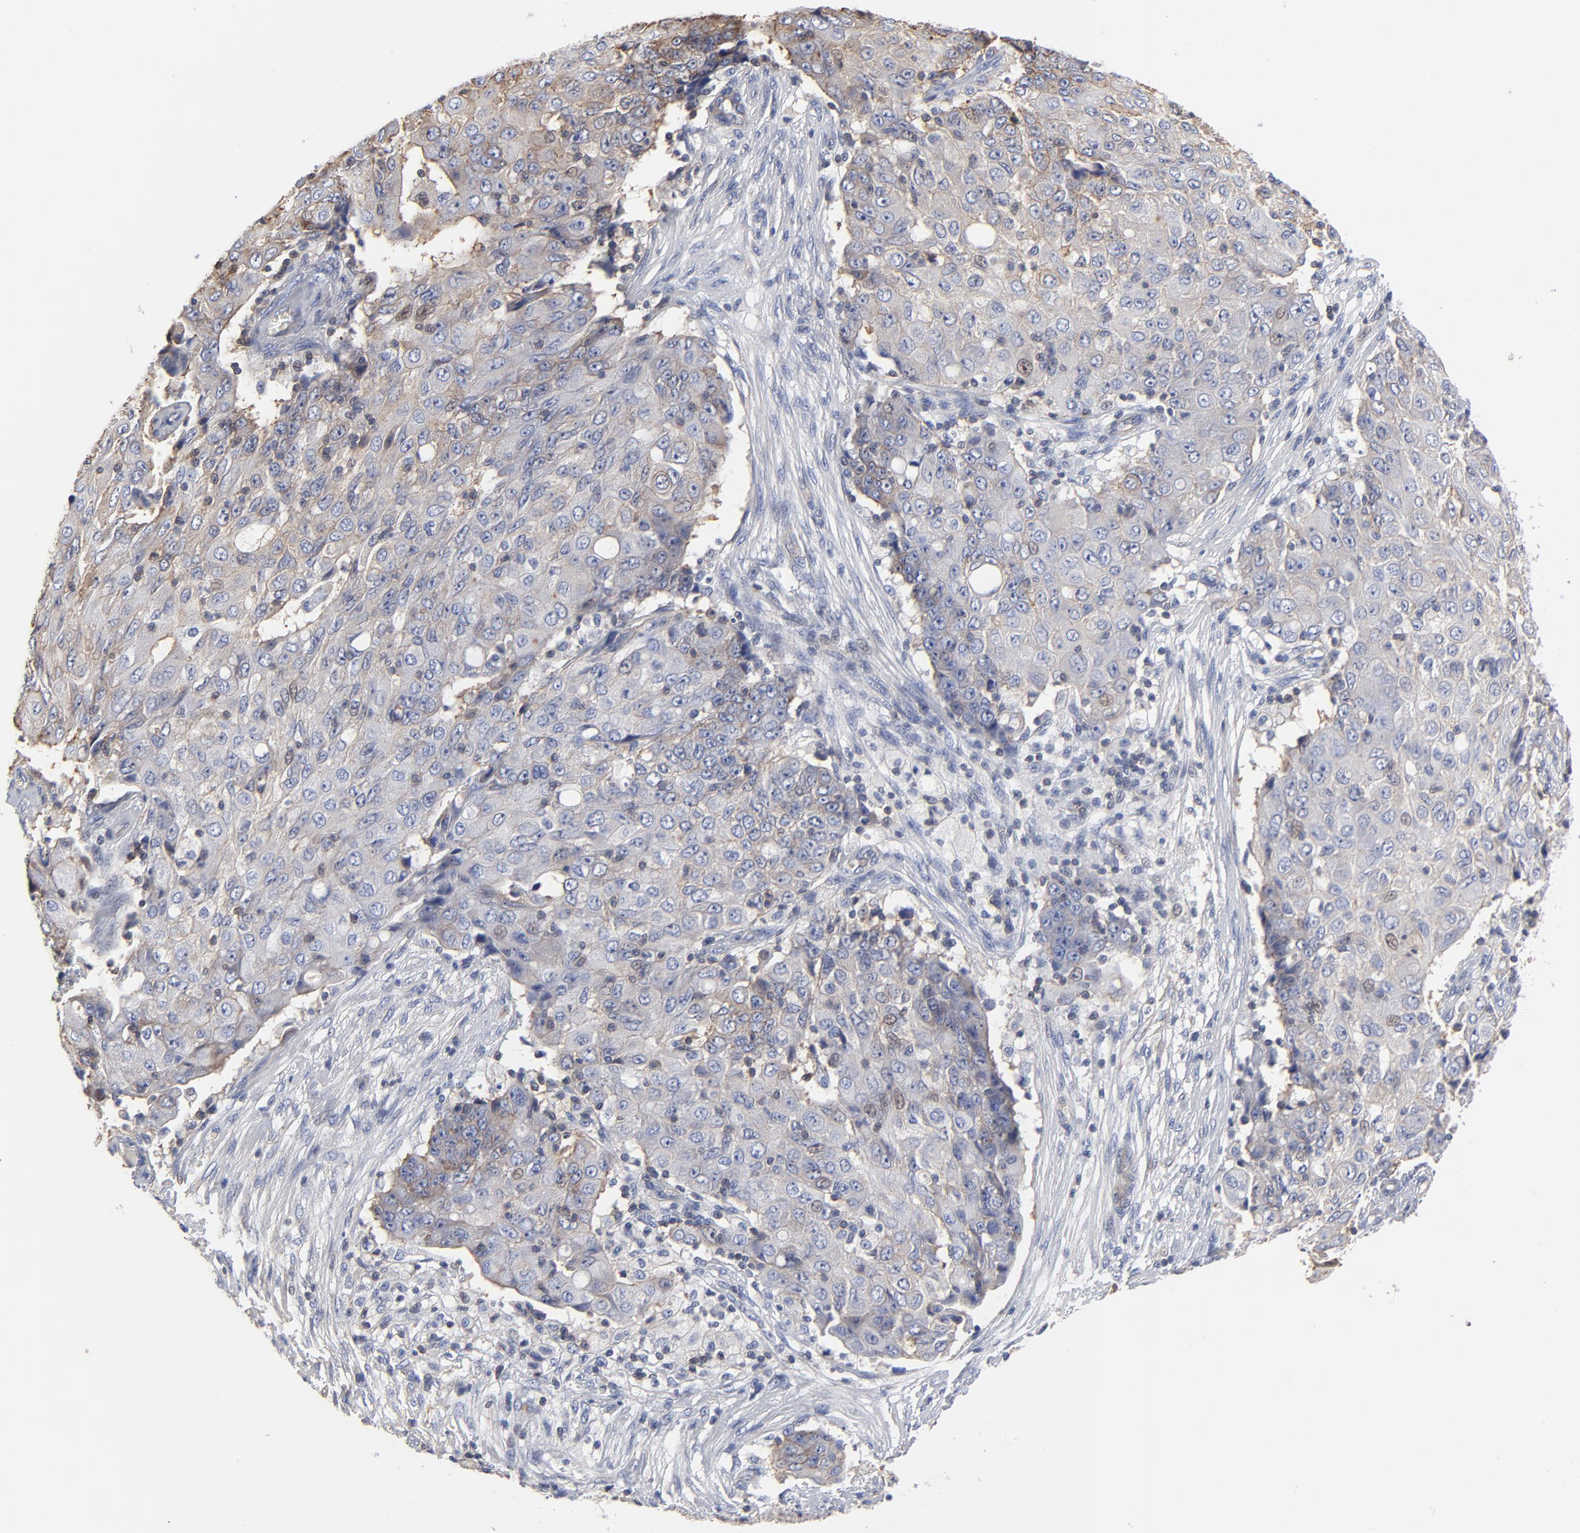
{"staining": {"intensity": "weak", "quantity": "25%-75%", "location": "cytoplasmic/membranous"}, "tissue": "ovarian cancer", "cell_type": "Tumor cells", "image_type": "cancer", "snomed": [{"axis": "morphology", "description": "Carcinoma, endometroid"}, {"axis": "topography", "description": "Ovary"}], "caption": "This histopathology image shows ovarian cancer (endometroid carcinoma) stained with immunohistochemistry to label a protein in brown. The cytoplasmic/membranous of tumor cells show weak positivity for the protein. Nuclei are counter-stained blue.", "gene": "ACTA2", "patient": {"sex": "female", "age": 42}}